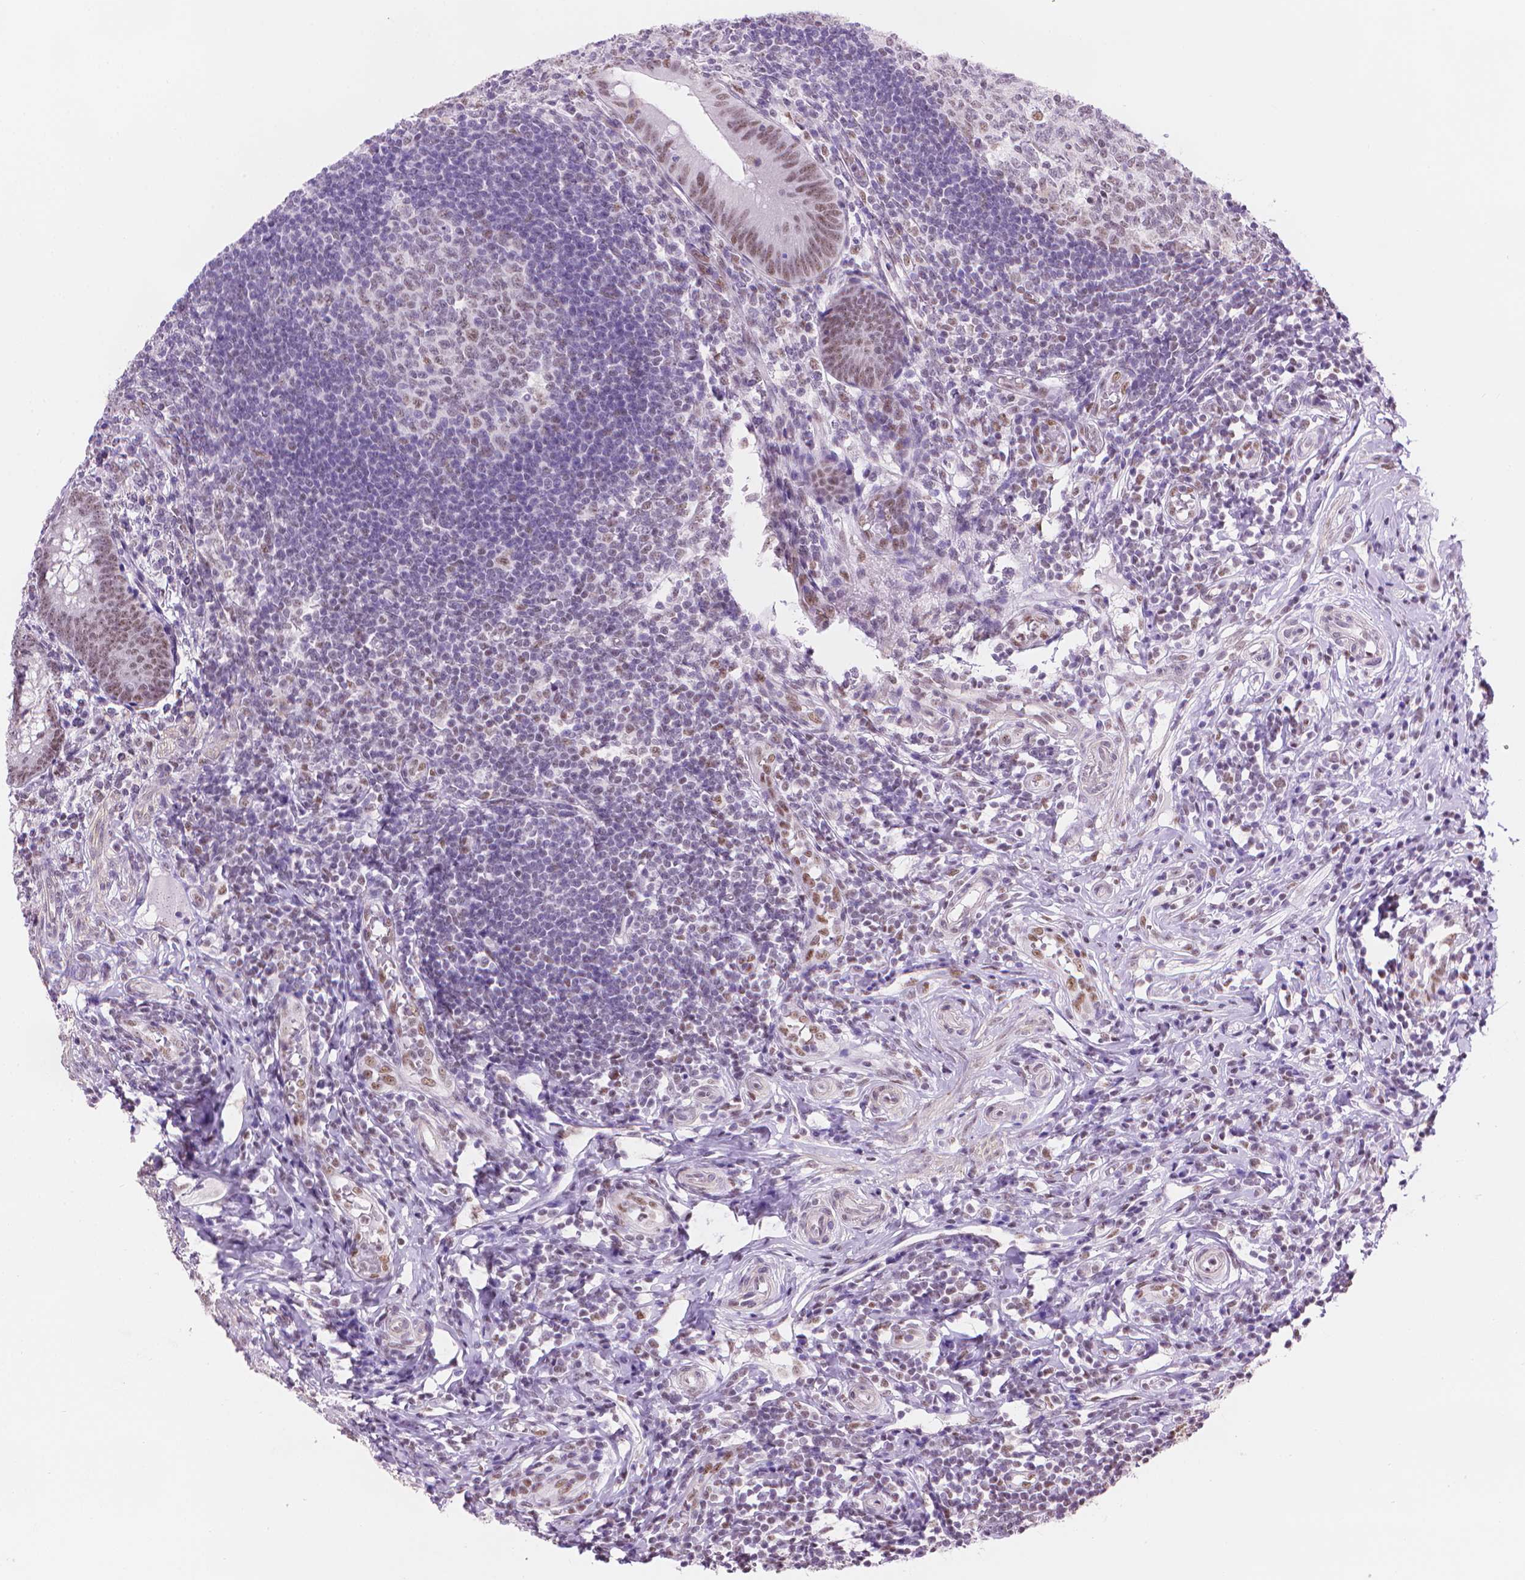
{"staining": {"intensity": "moderate", "quantity": ">75%", "location": "nuclear"}, "tissue": "appendix", "cell_type": "Glandular cells", "image_type": "normal", "snomed": [{"axis": "morphology", "description": "Normal tissue, NOS"}, {"axis": "morphology", "description": "Inflammation, NOS"}, {"axis": "topography", "description": "Appendix"}], "caption": "Appendix stained with a brown dye demonstrates moderate nuclear positive staining in approximately >75% of glandular cells.", "gene": "UBN1", "patient": {"sex": "male", "age": 16}}